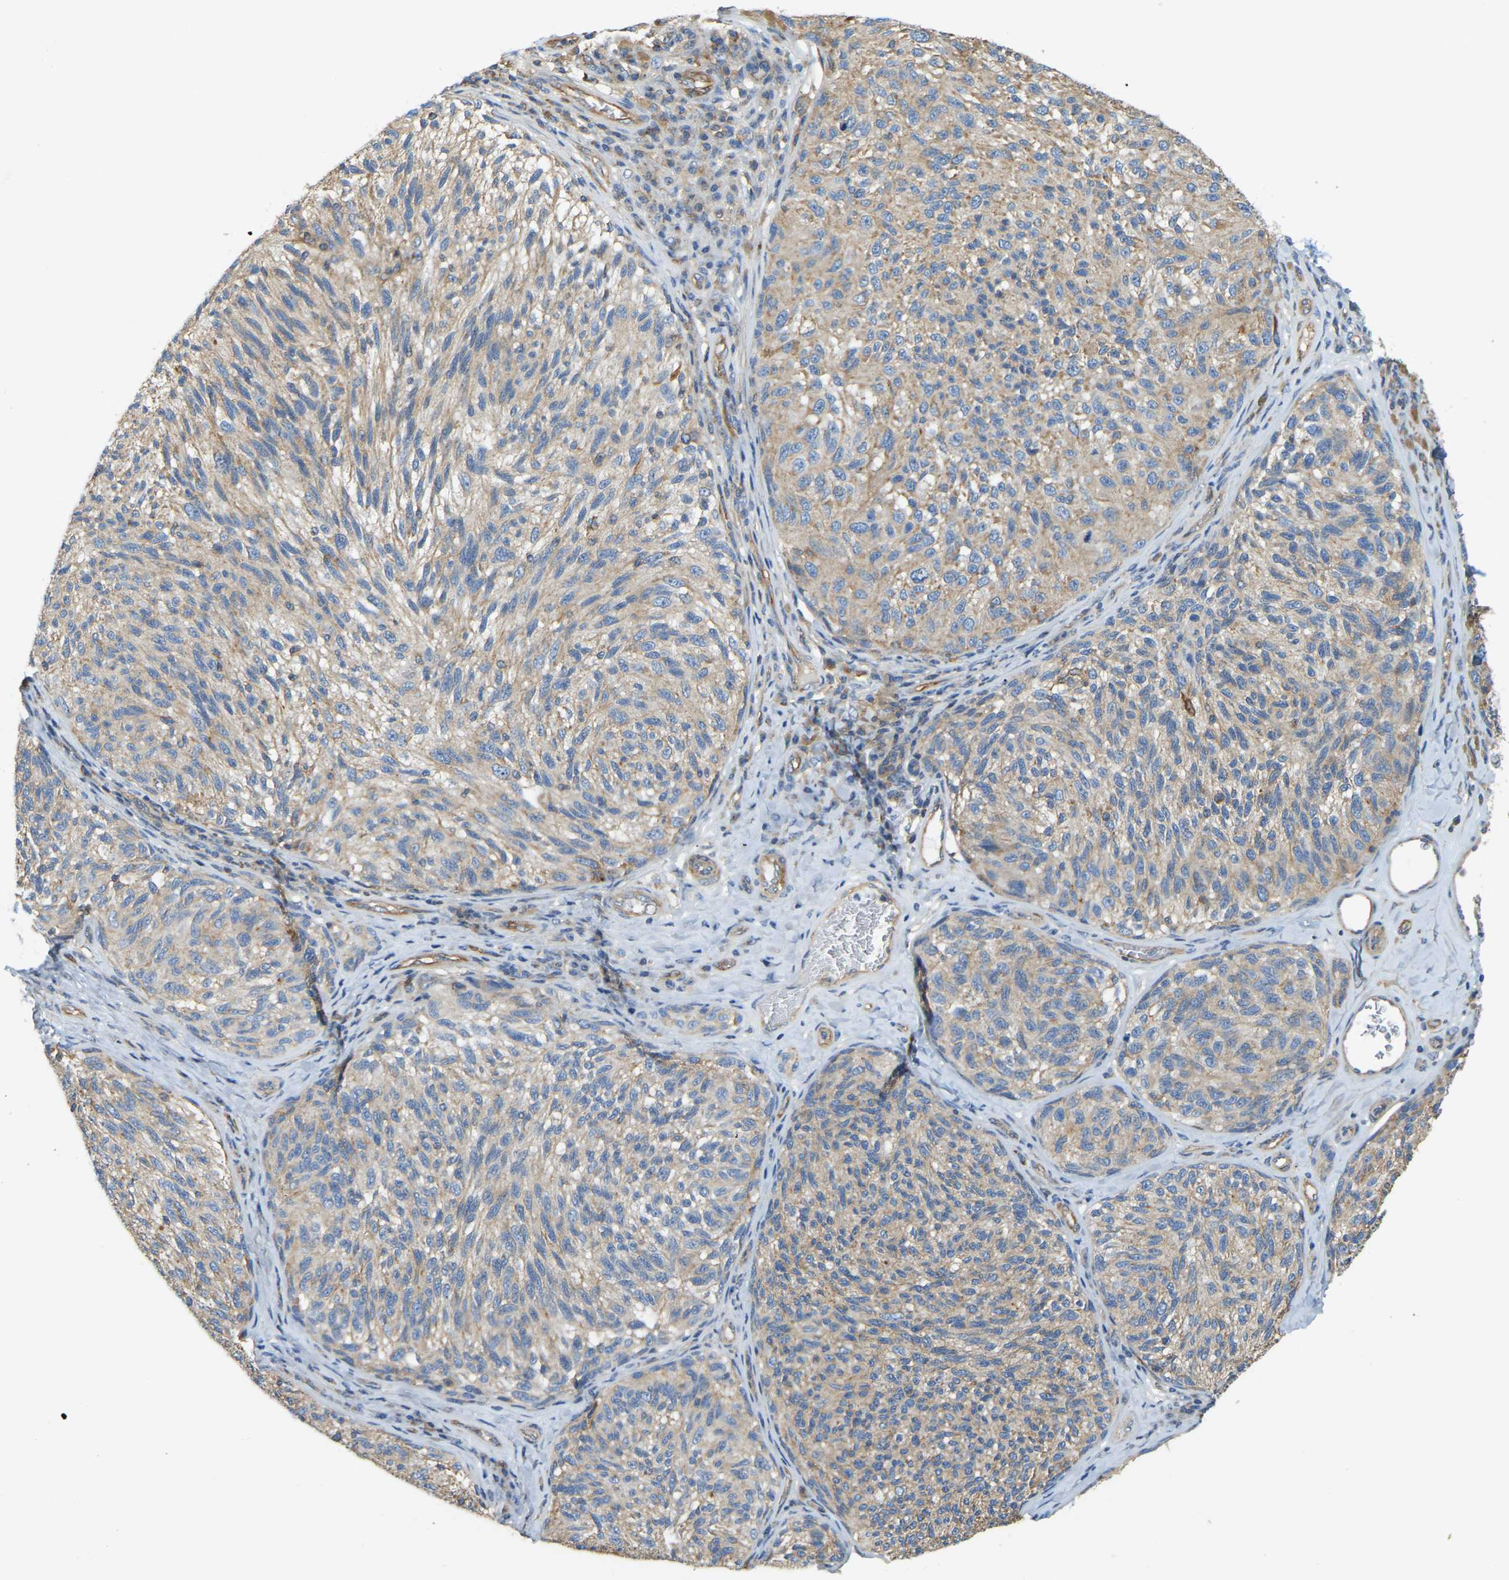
{"staining": {"intensity": "weak", "quantity": ">75%", "location": "cytoplasmic/membranous"}, "tissue": "melanoma", "cell_type": "Tumor cells", "image_type": "cancer", "snomed": [{"axis": "morphology", "description": "Malignant melanoma, NOS"}, {"axis": "topography", "description": "Skin"}], "caption": "The micrograph exhibits staining of malignant melanoma, revealing weak cytoplasmic/membranous protein expression (brown color) within tumor cells.", "gene": "AHNAK", "patient": {"sex": "female", "age": 73}}